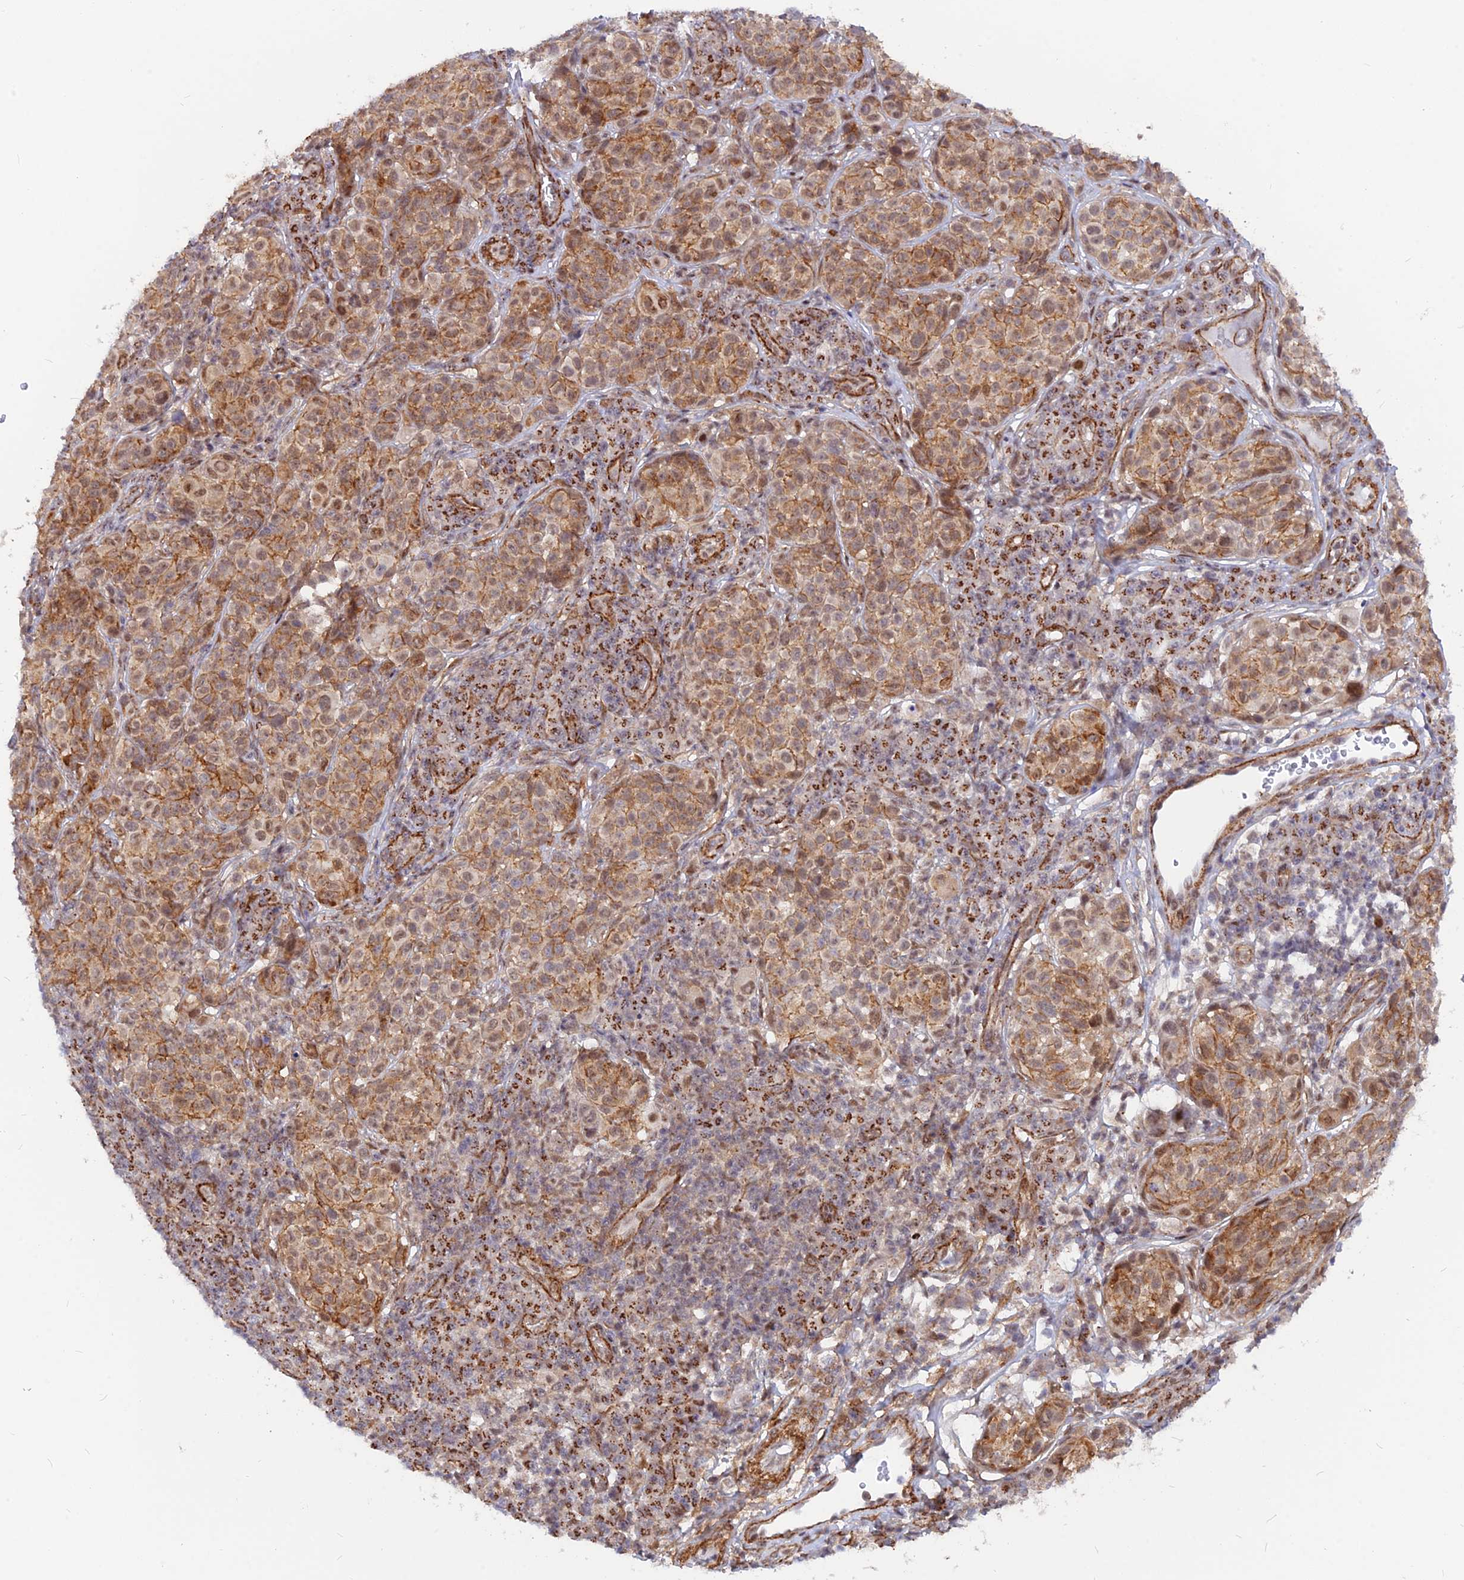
{"staining": {"intensity": "moderate", "quantity": ">75%", "location": "cytoplasmic/membranous,nuclear"}, "tissue": "melanoma", "cell_type": "Tumor cells", "image_type": "cancer", "snomed": [{"axis": "morphology", "description": "Malignant melanoma, NOS"}, {"axis": "topography", "description": "Skin"}], "caption": "DAB (3,3'-diaminobenzidine) immunohistochemical staining of human malignant melanoma displays moderate cytoplasmic/membranous and nuclear protein staining in about >75% of tumor cells.", "gene": "VSTM2L", "patient": {"sex": "male", "age": 38}}